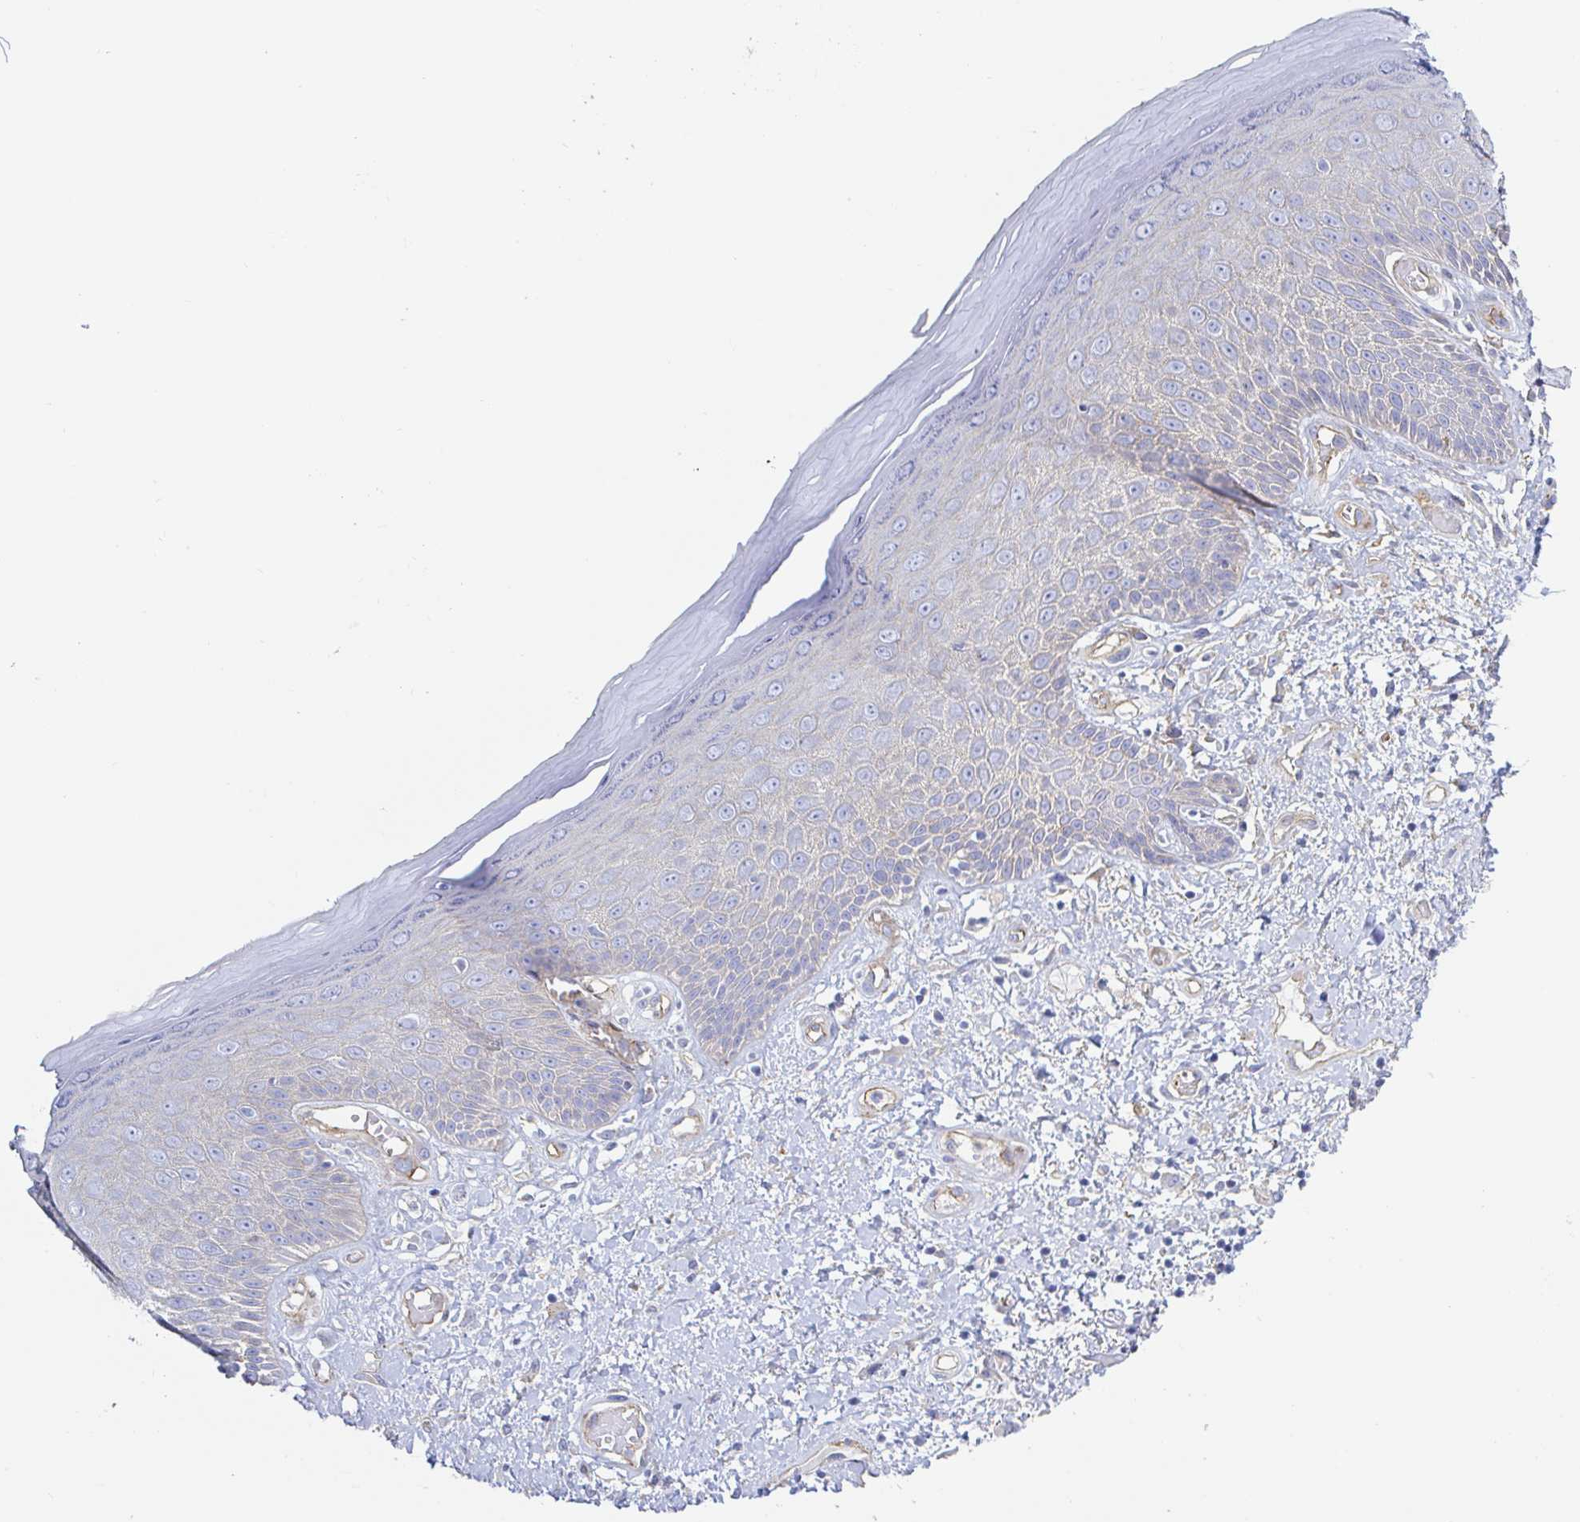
{"staining": {"intensity": "negative", "quantity": "none", "location": "none"}, "tissue": "skin", "cell_type": "Epidermal cells", "image_type": "normal", "snomed": [{"axis": "morphology", "description": "Normal tissue, NOS"}, {"axis": "topography", "description": "Anal"}, {"axis": "topography", "description": "Peripheral nerve tissue"}], "caption": "Immunohistochemical staining of unremarkable human skin exhibits no significant staining in epidermal cells. The staining was performed using DAB to visualize the protein expression in brown, while the nuclei were stained in blue with hematoxylin (Magnification: 20x).", "gene": "ARL4D", "patient": {"sex": "male", "age": 78}}